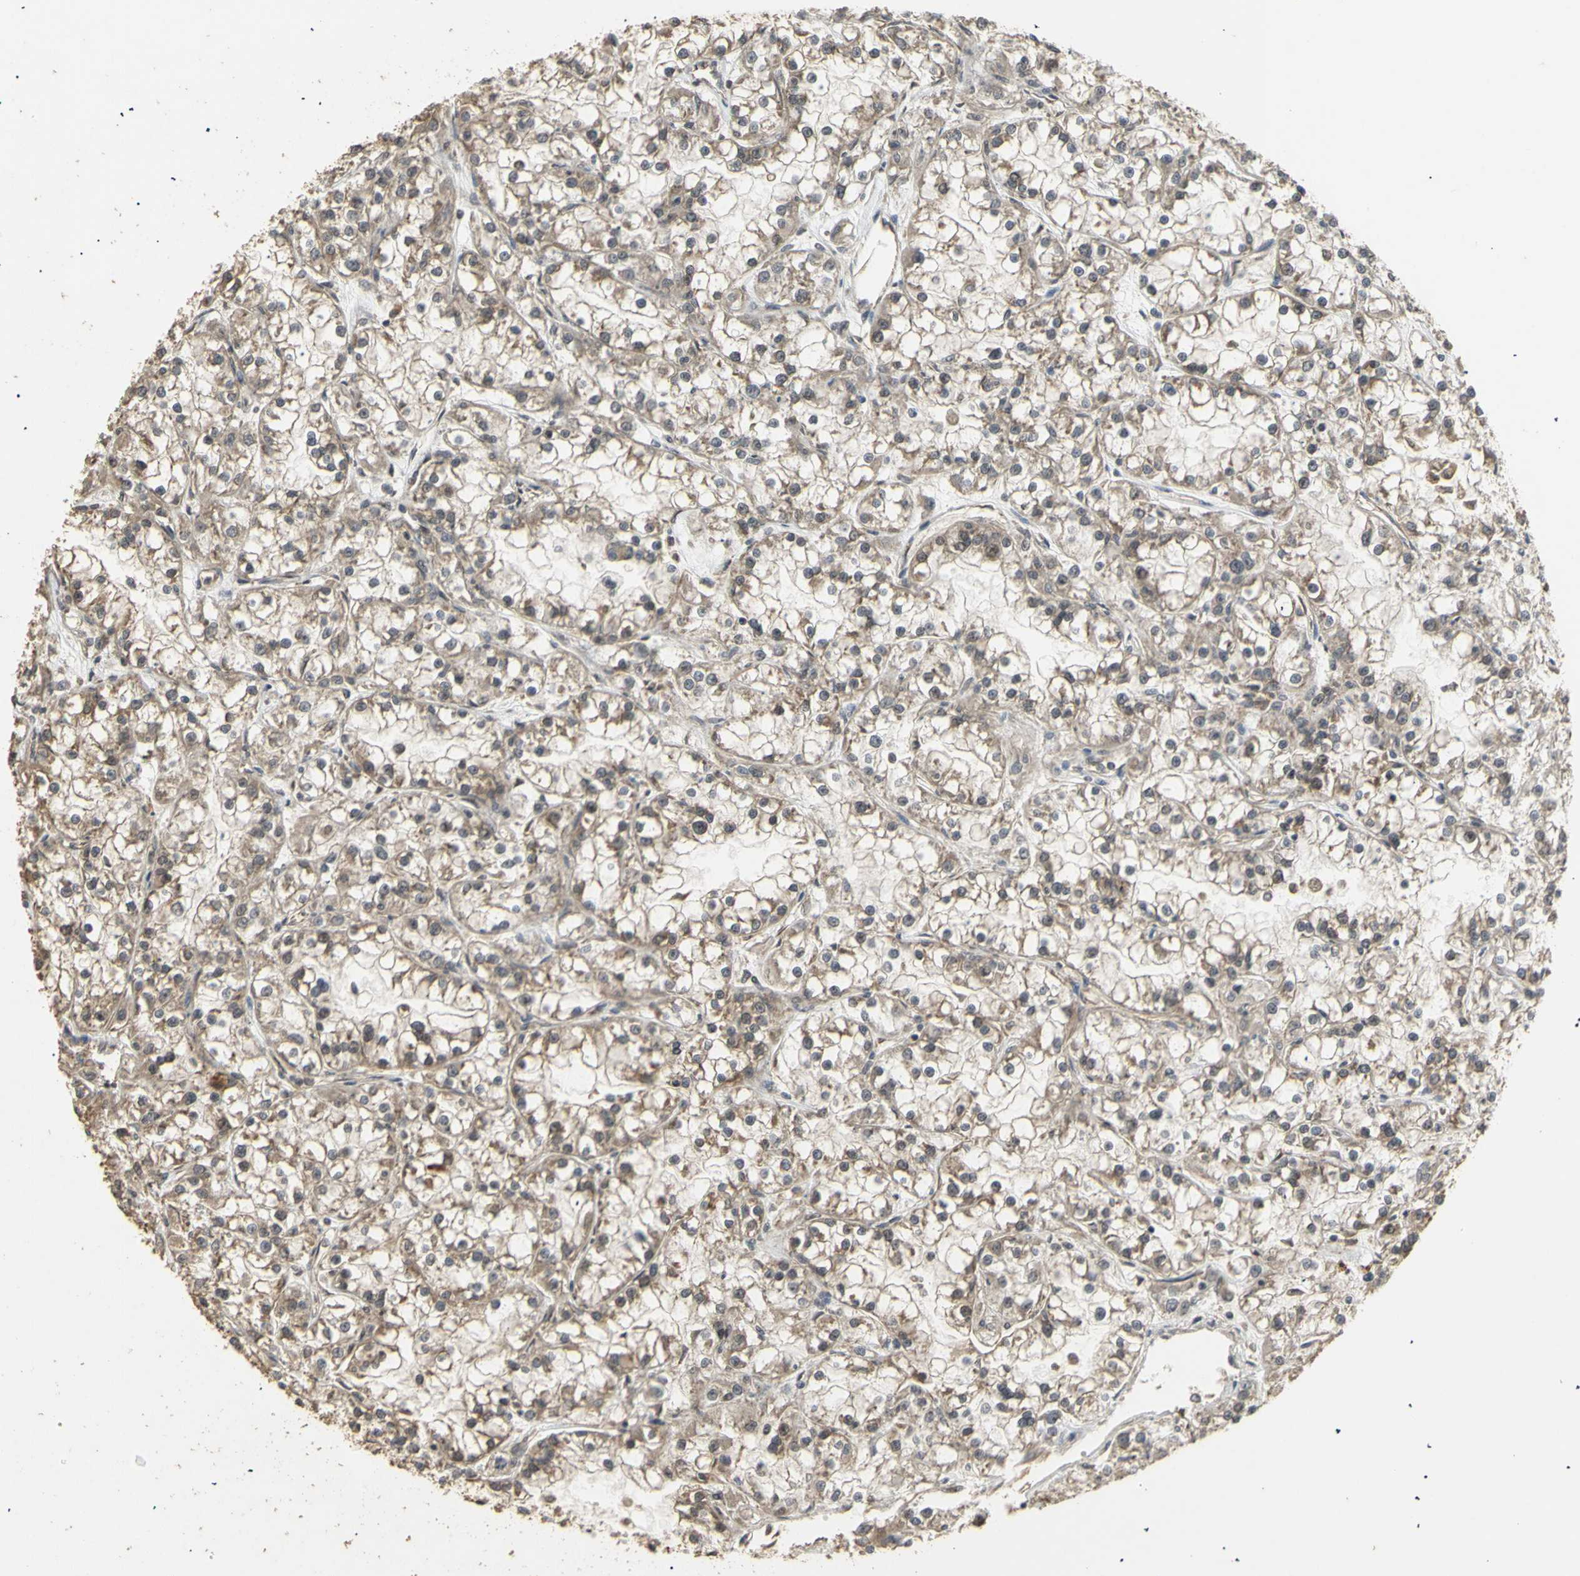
{"staining": {"intensity": "weak", "quantity": ">75%", "location": "cytoplasmic/membranous"}, "tissue": "renal cancer", "cell_type": "Tumor cells", "image_type": "cancer", "snomed": [{"axis": "morphology", "description": "Adenocarcinoma, NOS"}, {"axis": "topography", "description": "Kidney"}], "caption": "This photomicrograph displays immunohistochemistry (IHC) staining of renal cancer (adenocarcinoma), with low weak cytoplasmic/membranous staining in approximately >75% of tumor cells.", "gene": "GTF2E2", "patient": {"sex": "female", "age": 52}}